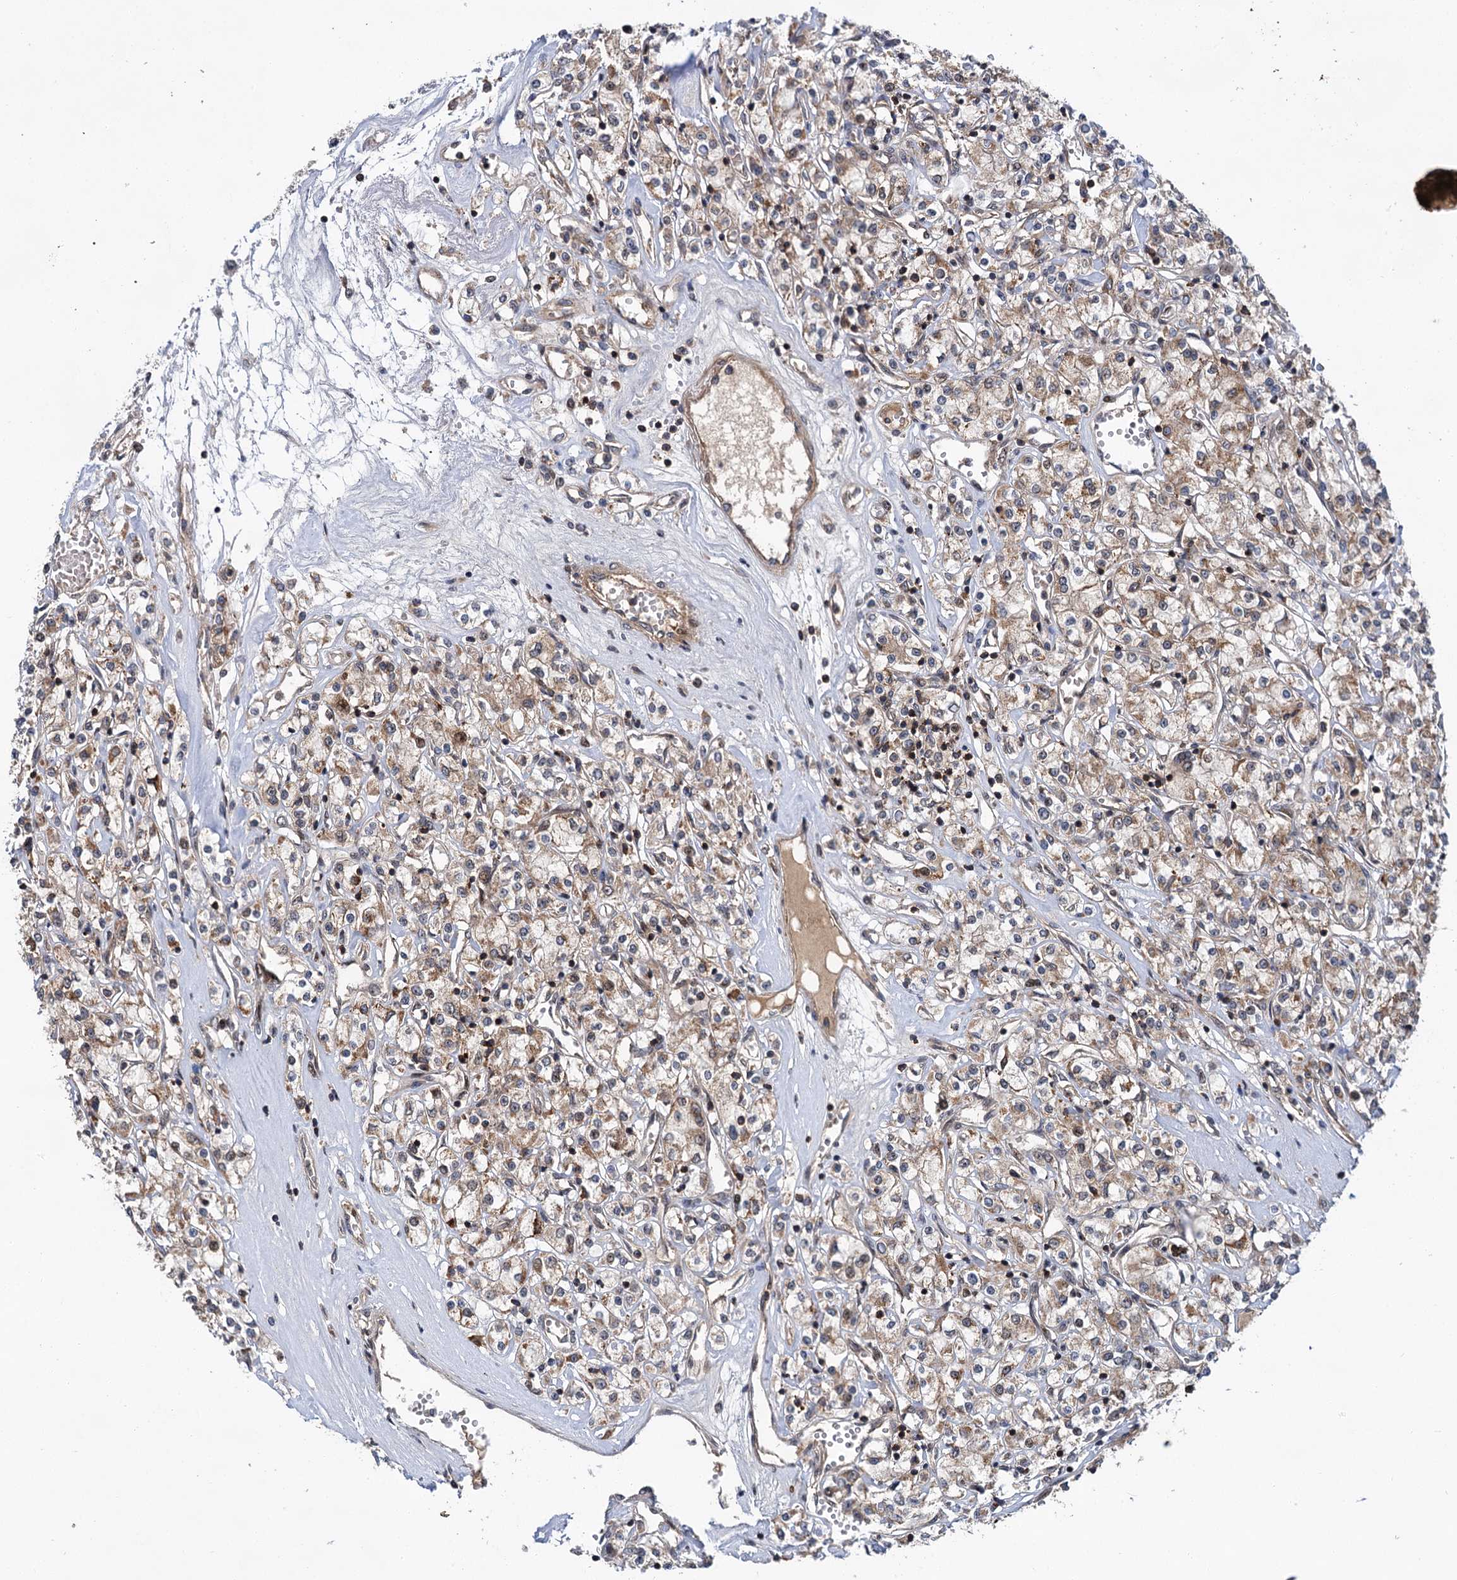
{"staining": {"intensity": "weak", "quantity": ">75%", "location": "cytoplasmic/membranous"}, "tissue": "renal cancer", "cell_type": "Tumor cells", "image_type": "cancer", "snomed": [{"axis": "morphology", "description": "Adenocarcinoma, NOS"}, {"axis": "topography", "description": "Kidney"}], "caption": "A brown stain shows weak cytoplasmic/membranous staining of a protein in renal adenocarcinoma tumor cells. The staining was performed using DAB, with brown indicating positive protein expression. Nuclei are stained blue with hematoxylin.", "gene": "ABLIM1", "patient": {"sex": "female", "age": 59}}